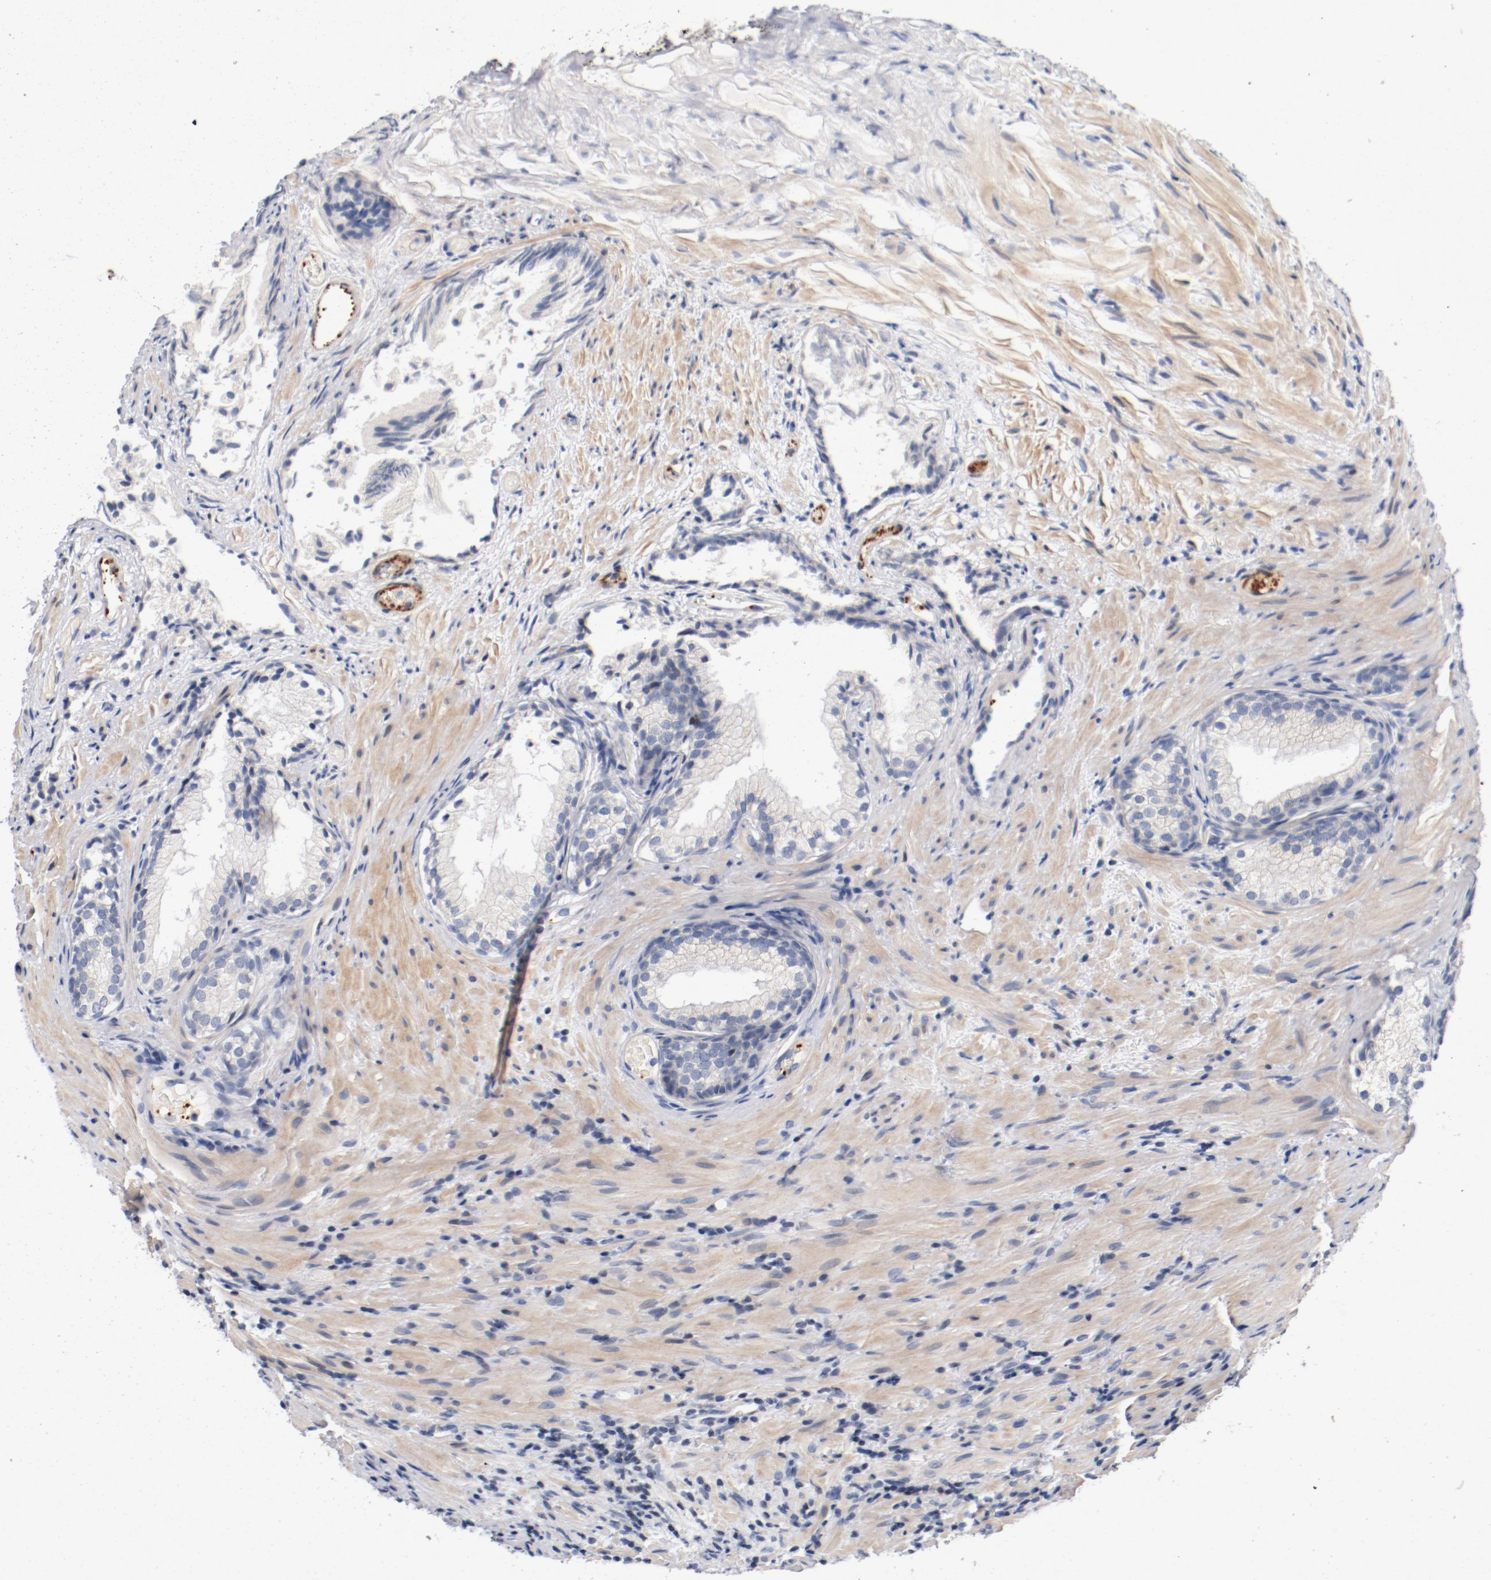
{"staining": {"intensity": "negative", "quantity": "none", "location": "none"}, "tissue": "prostate", "cell_type": "Glandular cells", "image_type": "normal", "snomed": [{"axis": "morphology", "description": "Normal tissue, NOS"}, {"axis": "topography", "description": "Prostate"}], "caption": "This is an IHC micrograph of benign prostate. There is no staining in glandular cells.", "gene": "PIM1", "patient": {"sex": "male", "age": 76}}